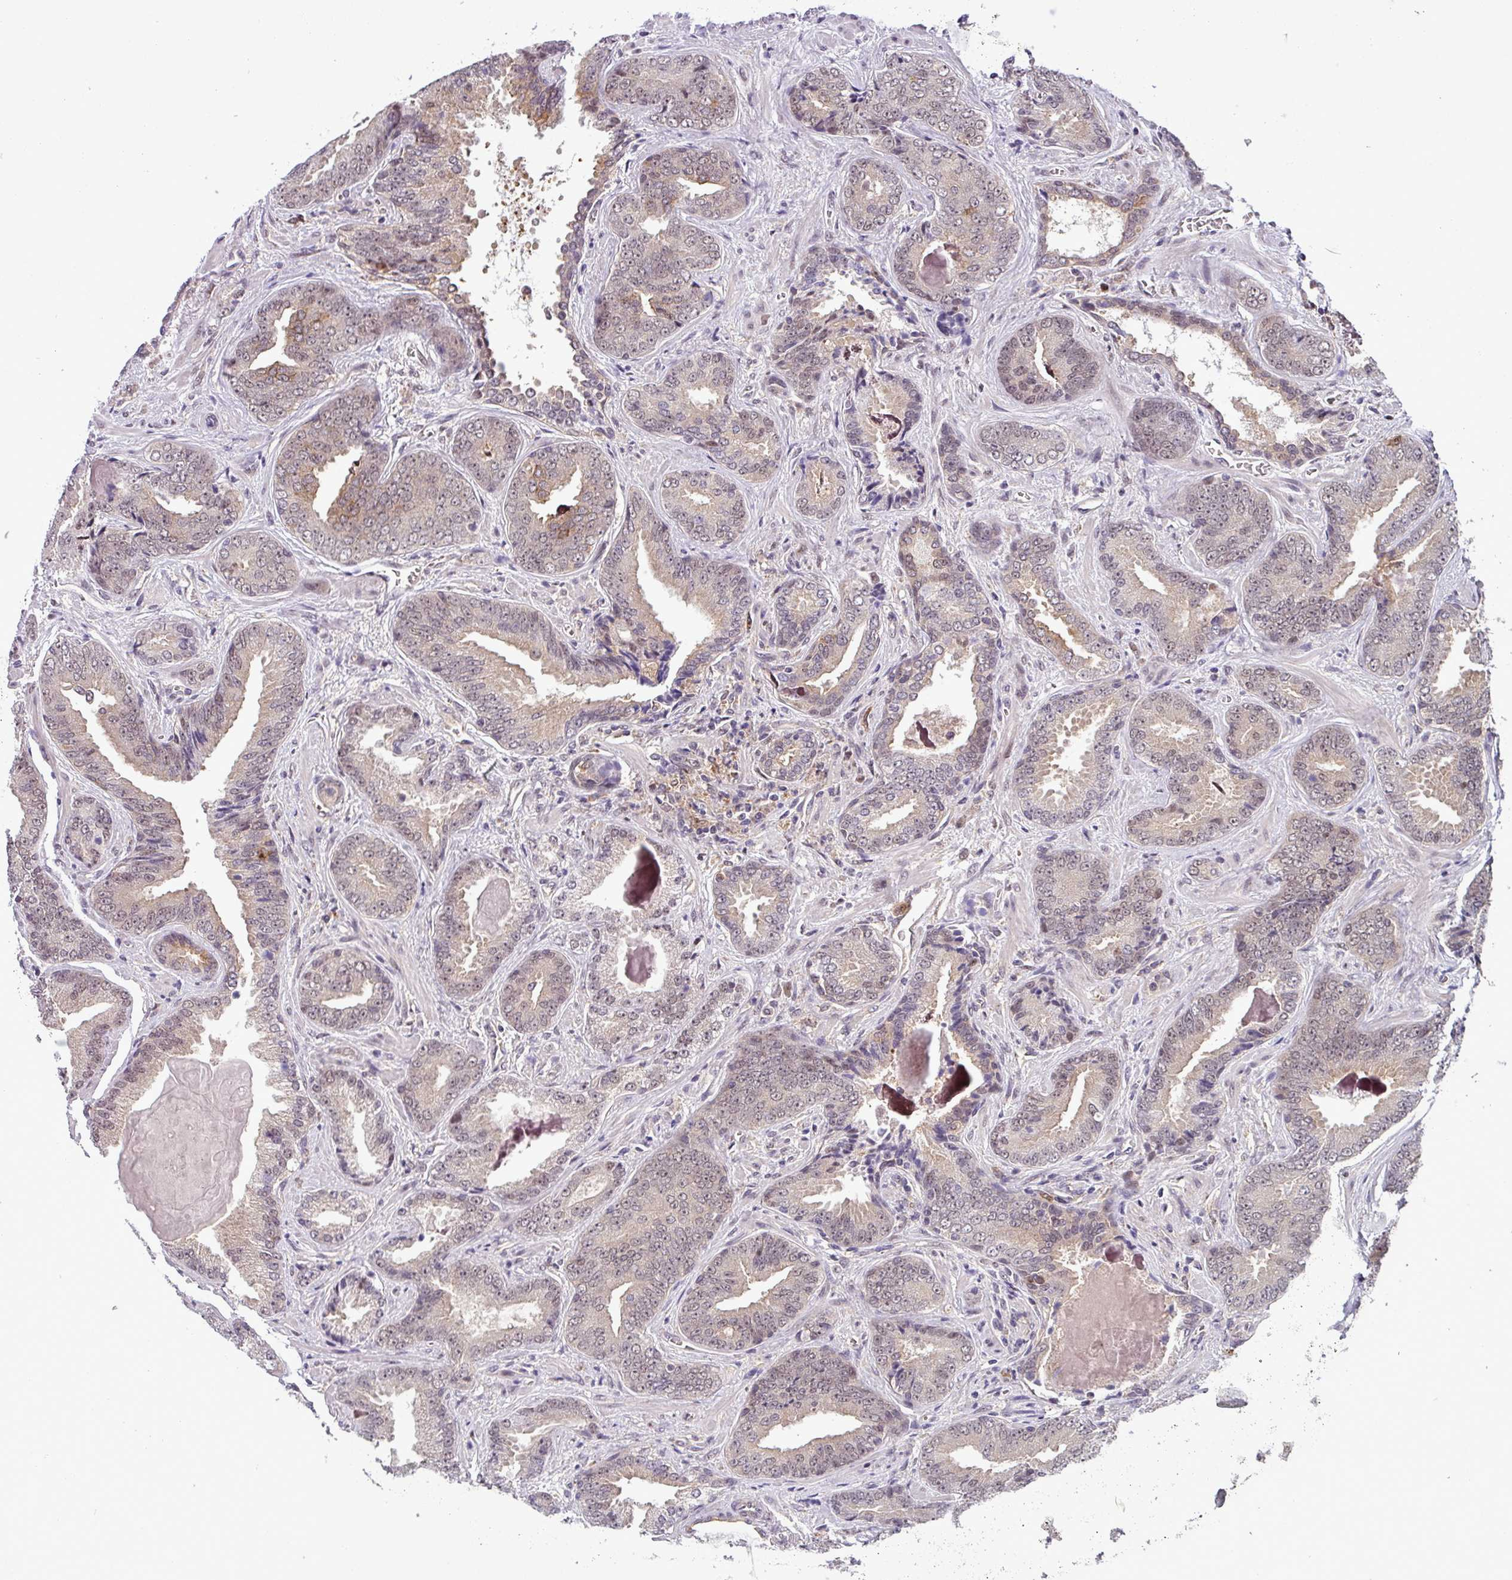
{"staining": {"intensity": "weak", "quantity": "25%-75%", "location": "nuclear"}, "tissue": "prostate cancer", "cell_type": "Tumor cells", "image_type": "cancer", "snomed": [{"axis": "morphology", "description": "Adenocarcinoma, Low grade"}, {"axis": "topography", "description": "Prostate"}], "caption": "Tumor cells display low levels of weak nuclear expression in approximately 25%-75% of cells in human adenocarcinoma (low-grade) (prostate).", "gene": "NPFFR1", "patient": {"sex": "male", "age": 62}}